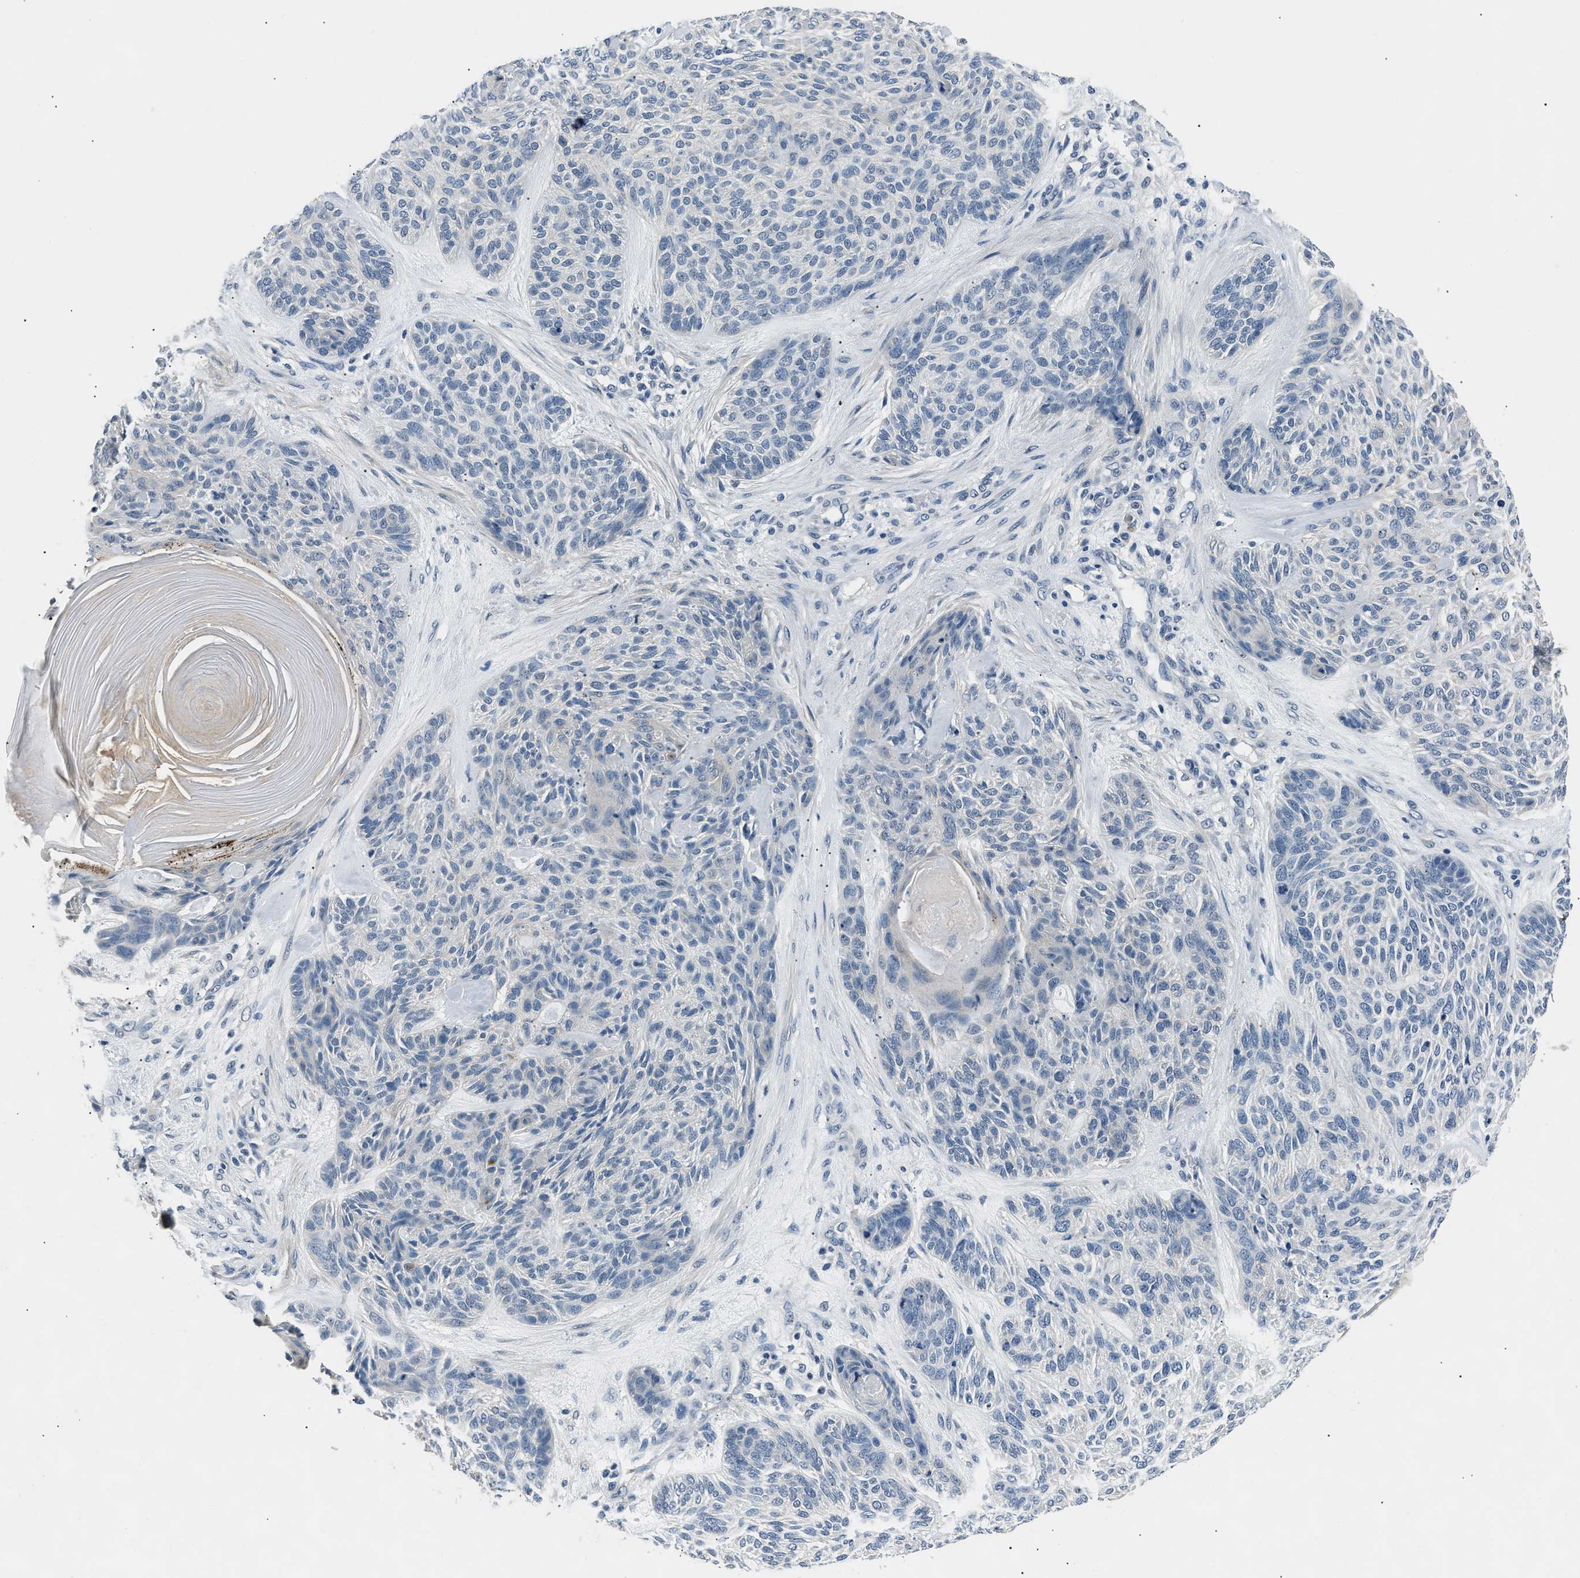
{"staining": {"intensity": "negative", "quantity": "none", "location": "none"}, "tissue": "skin cancer", "cell_type": "Tumor cells", "image_type": "cancer", "snomed": [{"axis": "morphology", "description": "Basal cell carcinoma"}, {"axis": "topography", "description": "Skin"}], "caption": "Tumor cells are negative for protein expression in human basal cell carcinoma (skin).", "gene": "INHA", "patient": {"sex": "male", "age": 55}}